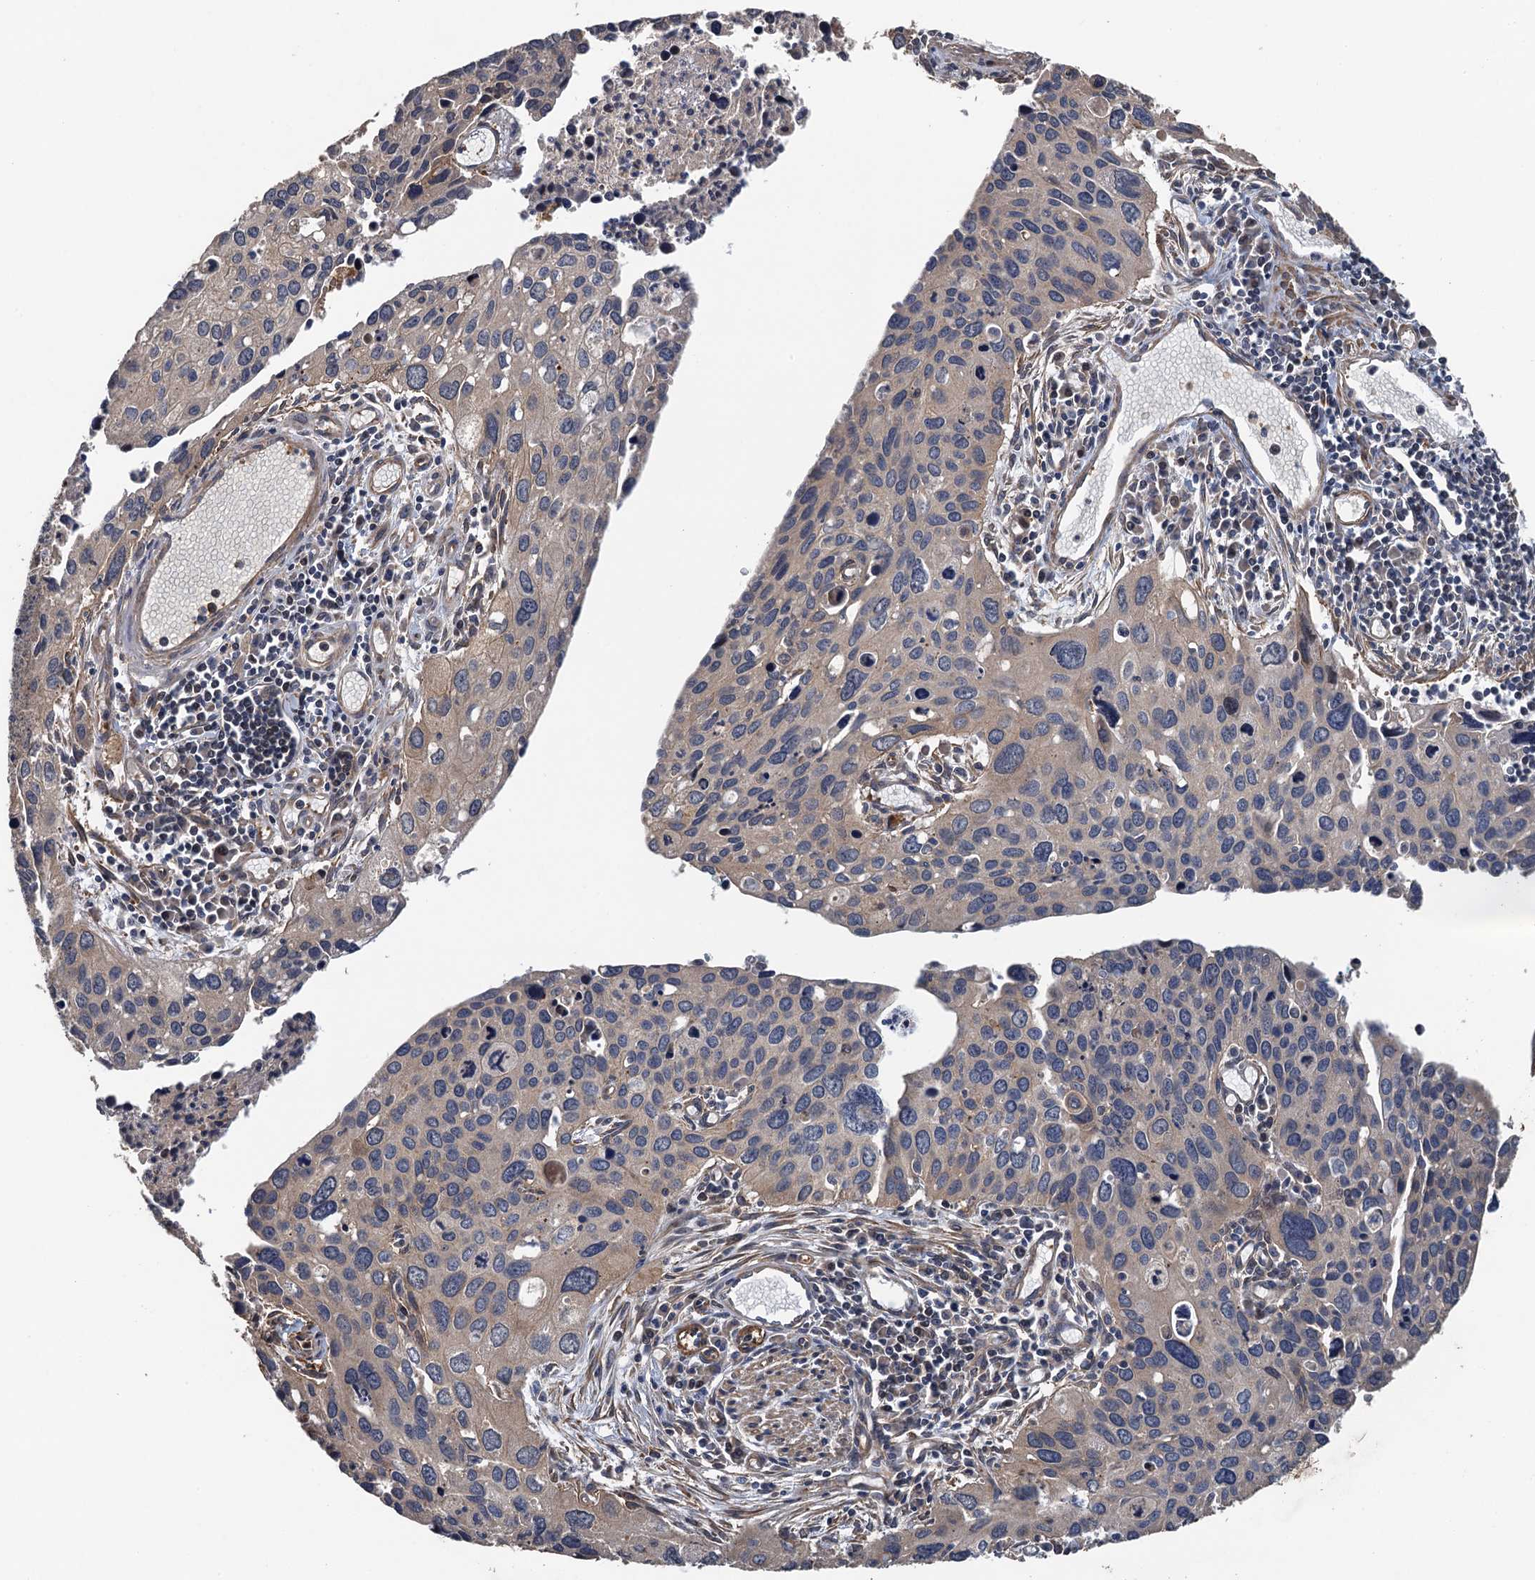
{"staining": {"intensity": "weak", "quantity": "<25%", "location": "cytoplasmic/membranous"}, "tissue": "cervical cancer", "cell_type": "Tumor cells", "image_type": "cancer", "snomed": [{"axis": "morphology", "description": "Squamous cell carcinoma, NOS"}, {"axis": "topography", "description": "Cervix"}], "caption": "Immunohistochemistry (IHC) histopathology image of human cervical cancer (squamous cell carcinoma) stained for a protein (brown), which reveals no staining in tumor cells. (Stains: DAB IHC with hematoxylin counter stain, Microscopy: brightfield microscopy at high magnification).", "gene": "MEAK7", "patient": {"sex": "female", "age": 55}}